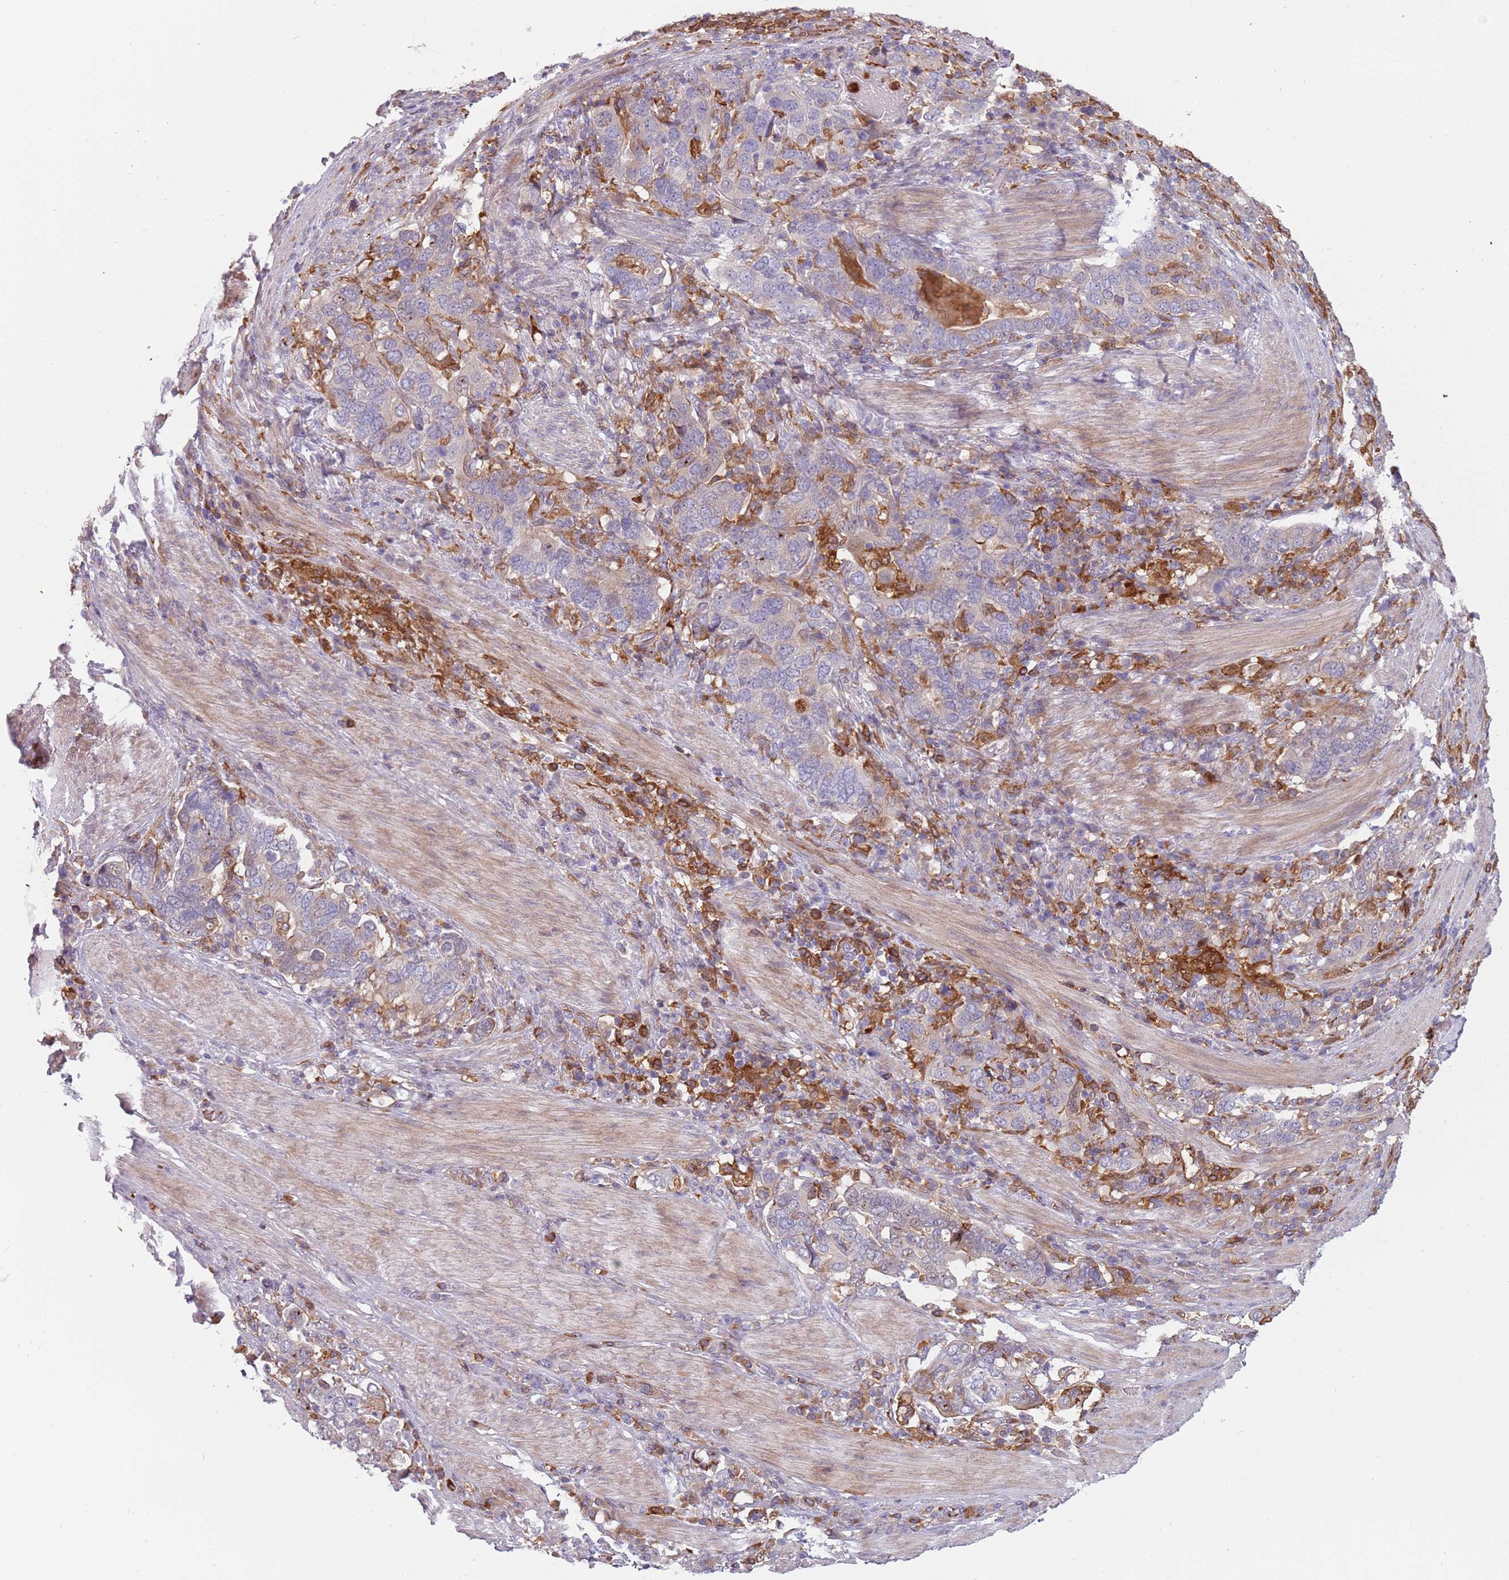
{"staining": {"intensity": "weak", "quantity": "<25%", "location": "cytoplasmic/membranous"}, "tissue": "stomach cancer", "cell_type": "Tumor cells", "image_type": "cancer", "snomed": [{"axis": "morphology", "description": "Adenocarcinoma, NOS"}, {"axis": "topography", "description": "Stomach, upper"}, {"axis": "topography", "description": "Stomach"}], "caption": "A photomicrograph of human adenocarcinoma (stomach) is negative for staining in tumor cells.", "gene": "NADK", "patient": {"sex": "male", "age": 62}}